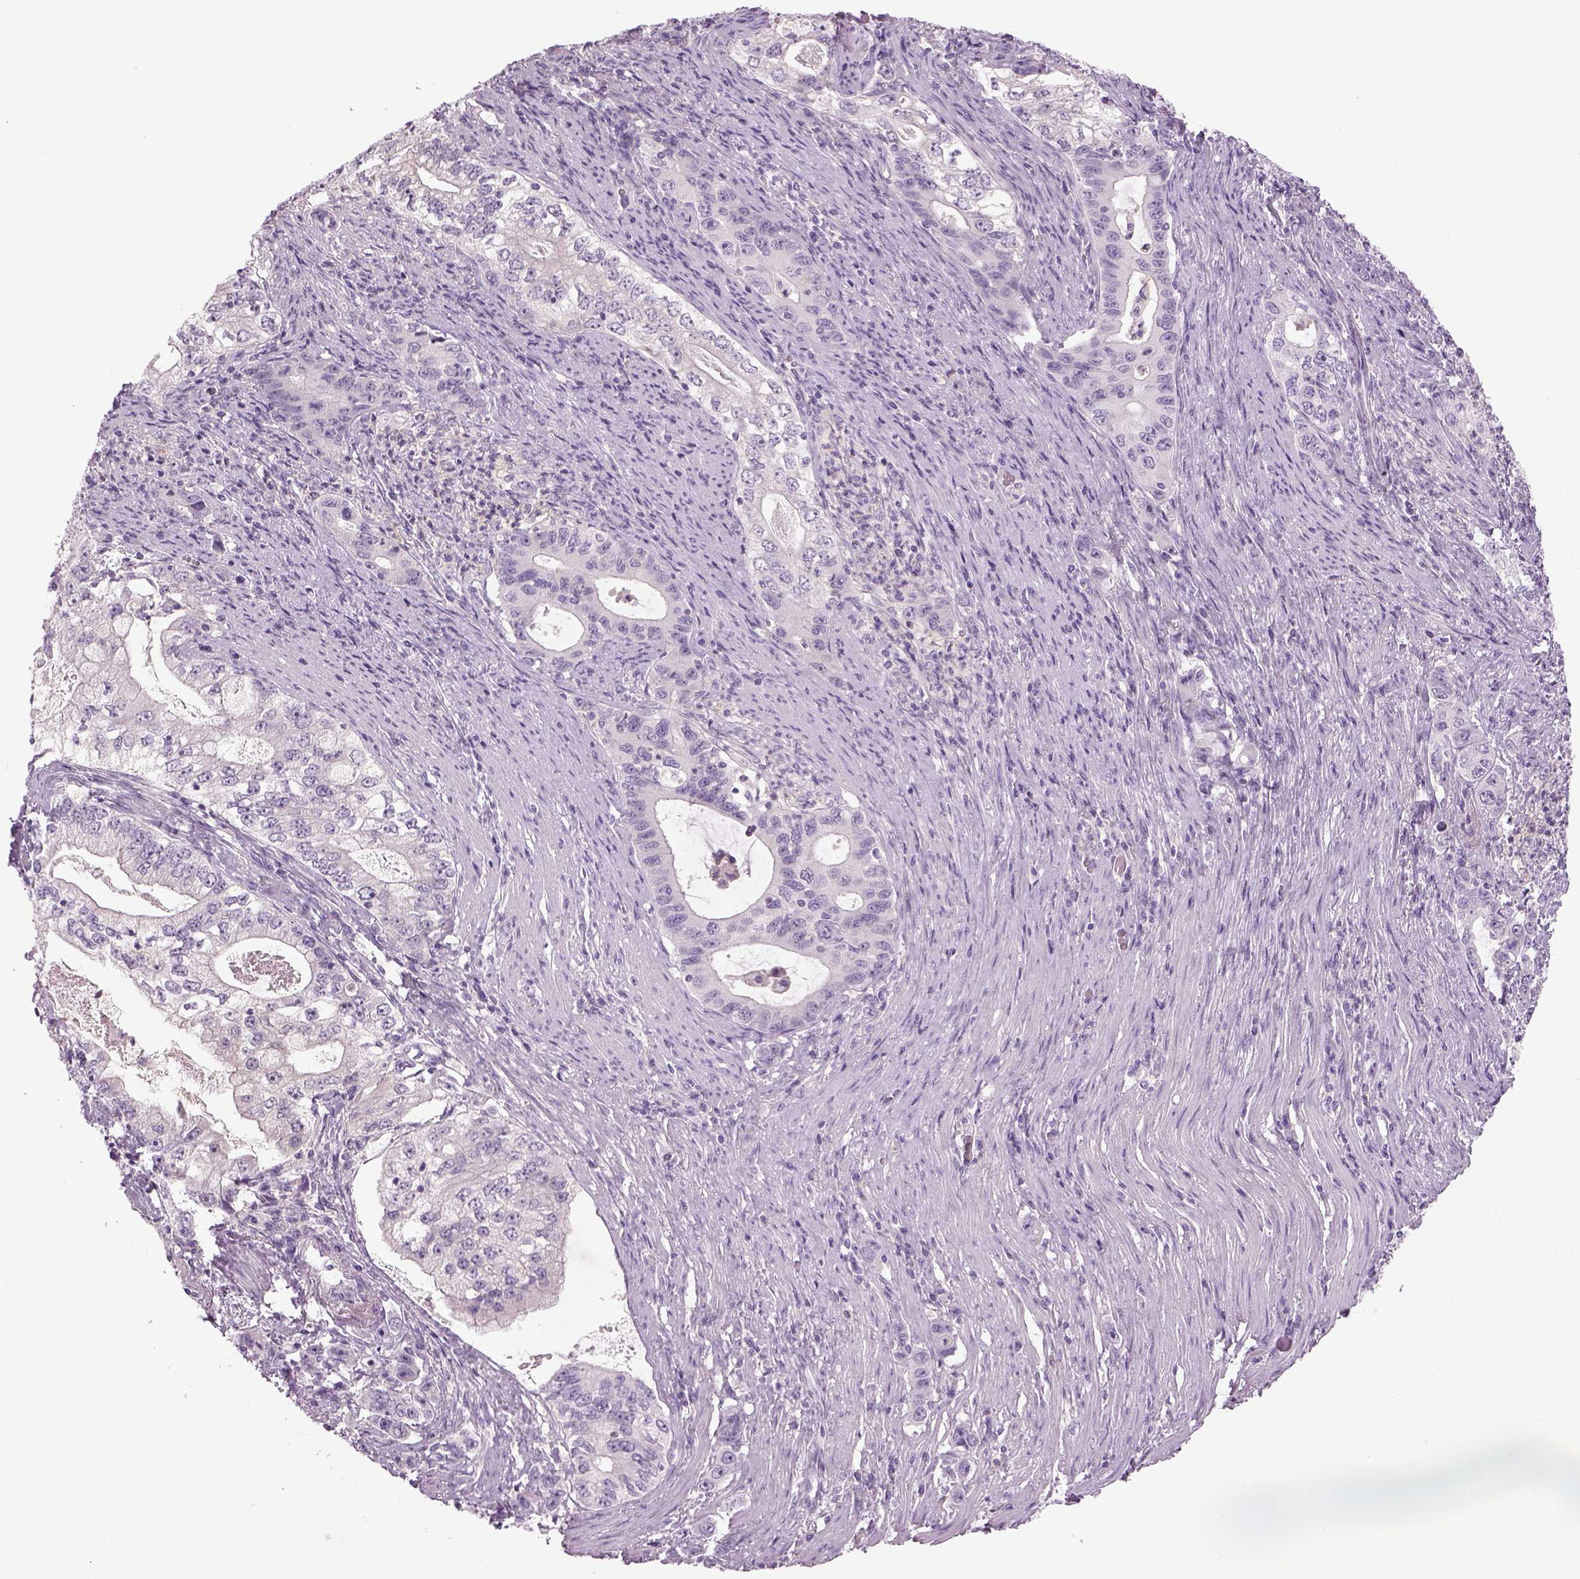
{"staining": {"intensity": "negative", "quantity": "none", "location": "none"}, "tissue": "stomach cancer", "cell_type": "Tumor cells", "image_type": "cancer", "snomed": [{"axis": "morphology", "description": "Adenocarcinoma, NOS"}, {"axis": "topography", "description": "Stomach, lower"}], "caption": "The image reveals no staining of tumor cells in stomach cancer.", "gene": "MDH1B", "patient": {"sex": "female", "age": 72}}